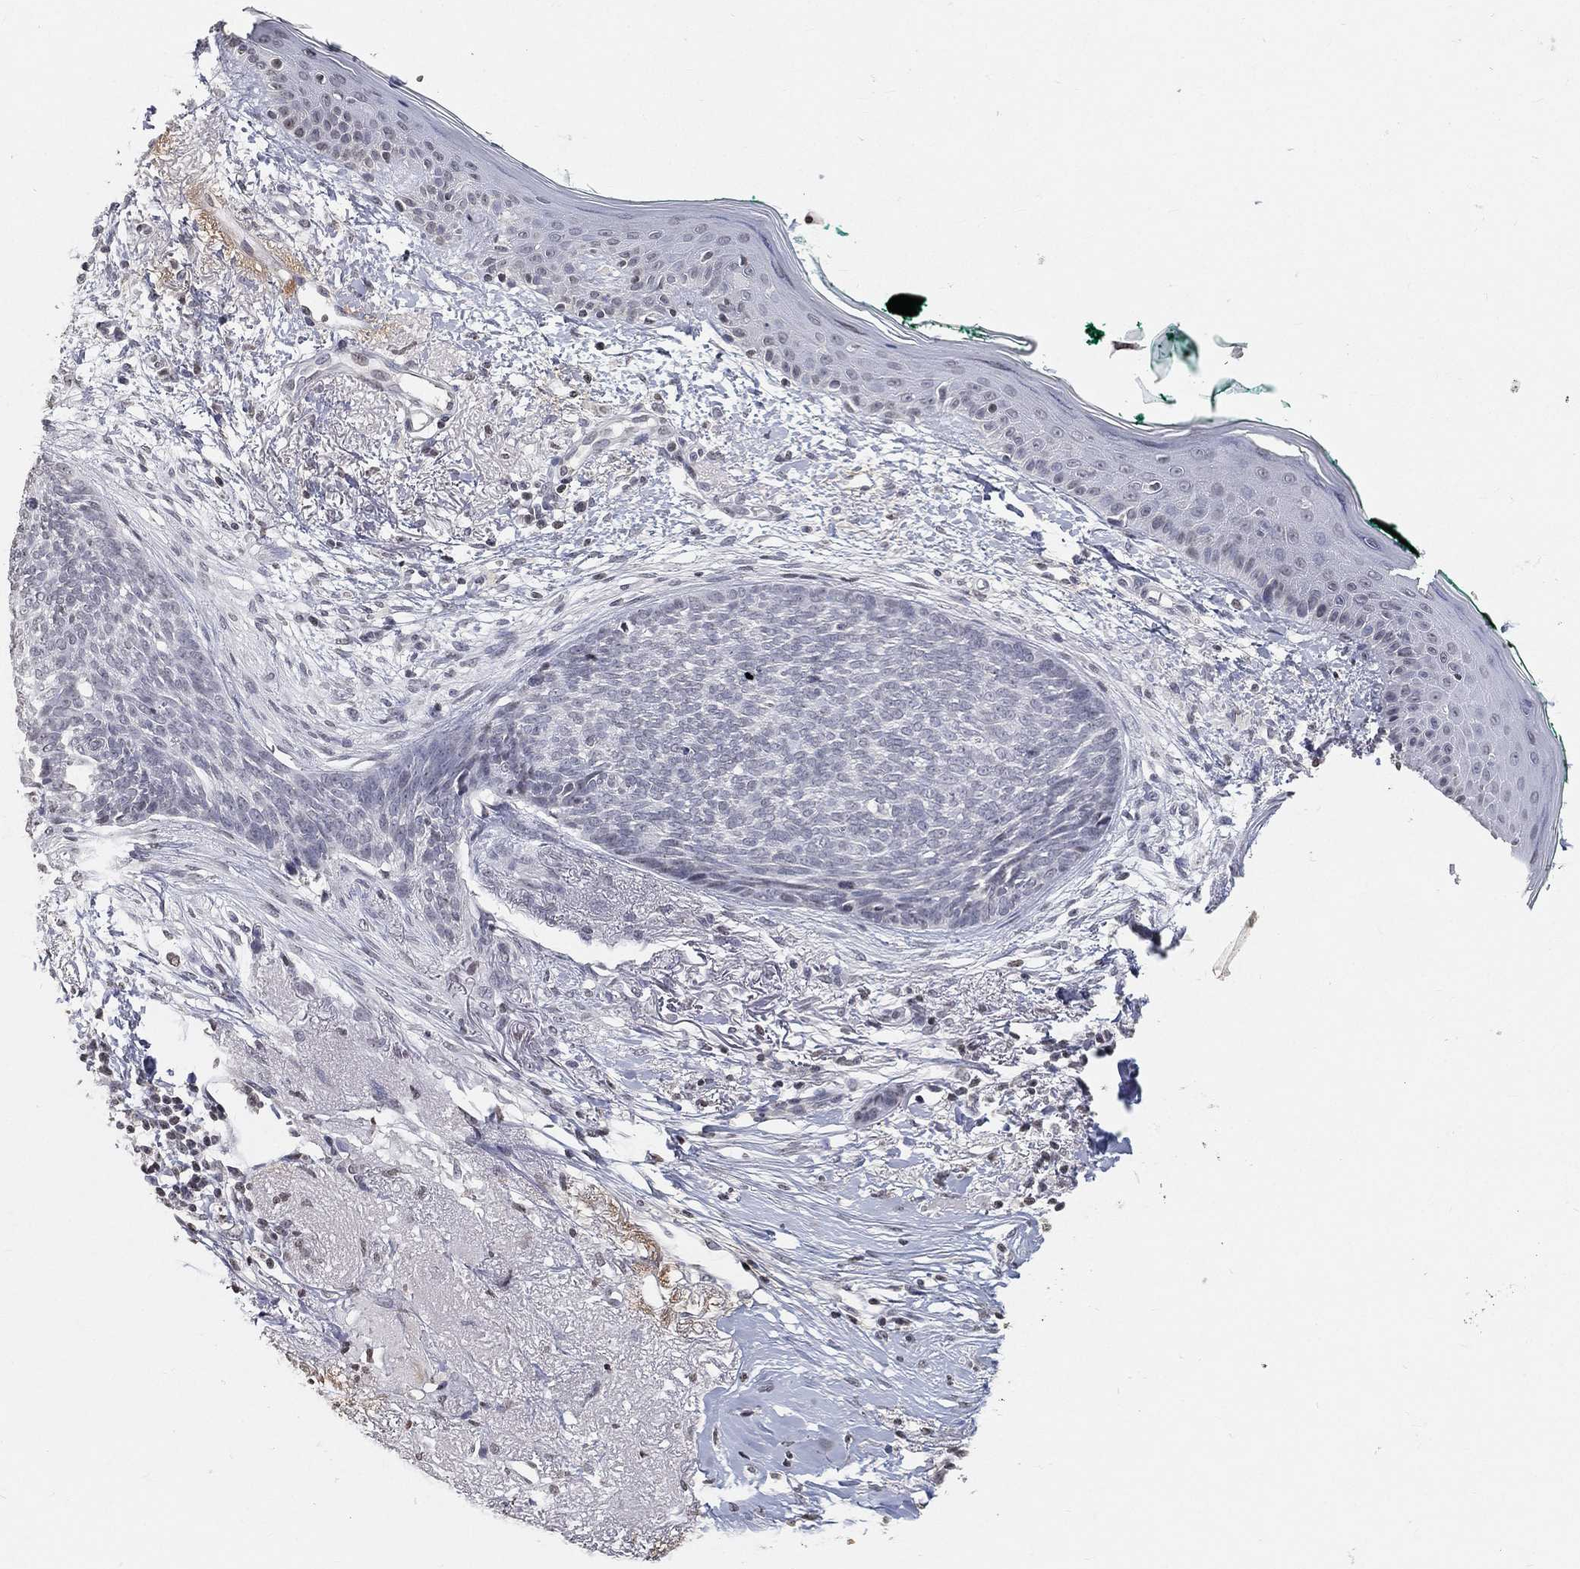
{"staining": {"intensity": "negative", "quantity": "none", "location": "none"}, "tissue": "skin cancer", "cell_type": "Tumor cells", "image_type": "cancer", "snomed": [{"axis": "morphology", "description": "Normal tissue, NOS"}, {"axis": "morphology", "description": "Basal cell carcinoma"}, {"axis": "topography", "description": "Skin"}], "caption": "This is an IHC histopathology image of skin cancer. There is no positivity in tumor cells.", "gene": "ARG1", "patient": {"sex": "male", "age": 84}}